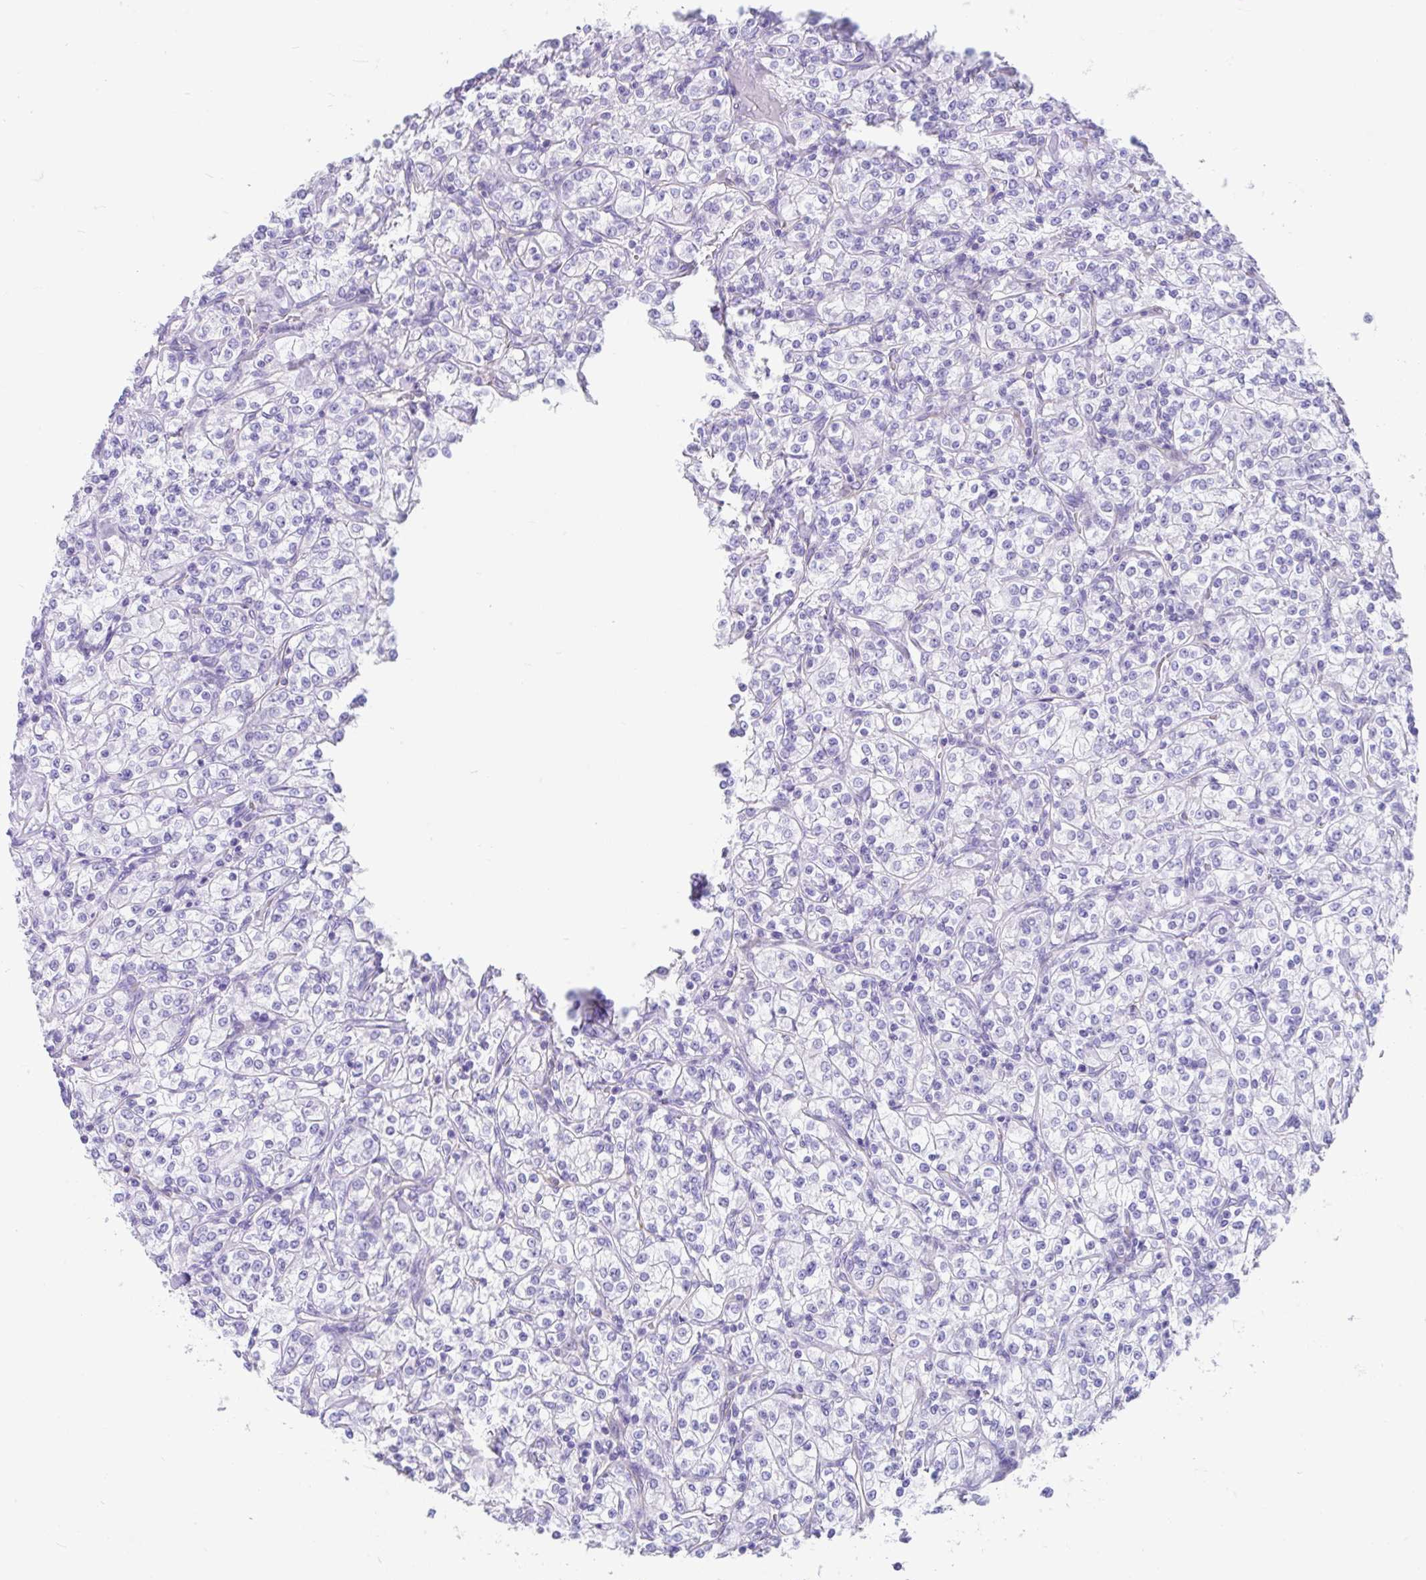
{"staining": {"intensity": "negative", "quantity": "none", "location": "none"}, "tissue": "renal cancer", "cell_type": "Tumor cells", "image_type": "cancer", "snomed": [{"axis": "morphology", "description": "Adenocarcinoma, NOS"}, {"axis": "topography", "description": "Kidney"}], "caption": "Immunohistochemistry (IHC) micrograph of renal cancer (adenocarcinoma) stained for a protein (brown), which exhibits no staining in tumor cells.", "gene": "FAM107A", "patient": {"sex": "male", "age": 77}}